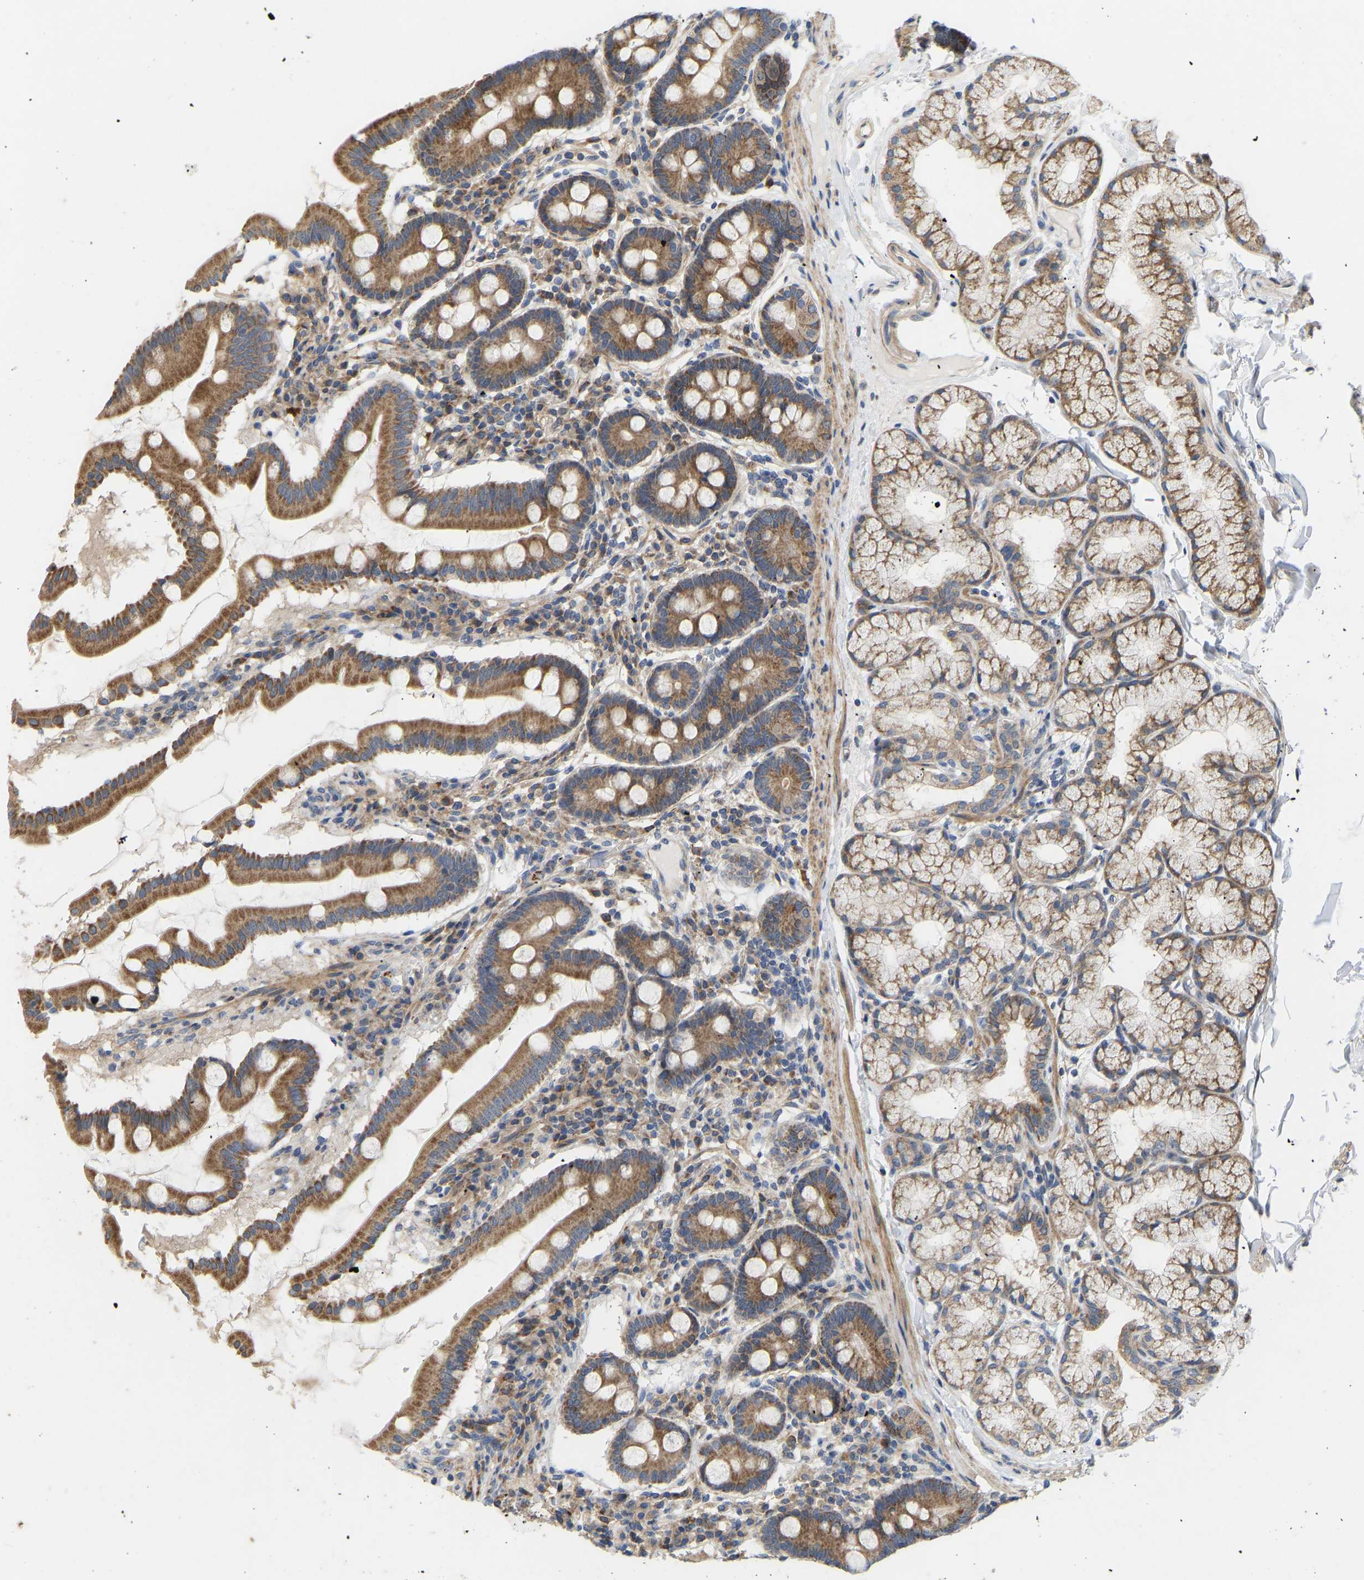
{"staining": {"intensity": "moderate", "quantity": ">75%", "location": "cytoplasmic/membranous"}, "tissue": "duodenum", "cell_type": "Glandular cells", "image_type": "normal", "snomed": [{"axis": "morphology", "description": "Normal tissue, NOS"}, {"axis": "topography", "description": "Duodenum"}], "caption": "Immunohistochemistry staining of unremarkable duodenum, which demonstrates medium levels of moderate cytoplasmic/membranous positivity in about >75% of glandular cells indicating moderate cytoplasmic/membranous protein staining. The staining was performed using DAB (3,3'-diaminobenzidine) (brown) for protein detection and nuclei were counterstained in hematoxylin (blue).", "gene": "HACD2", "patient": {"sex": "male", "age": 50}}